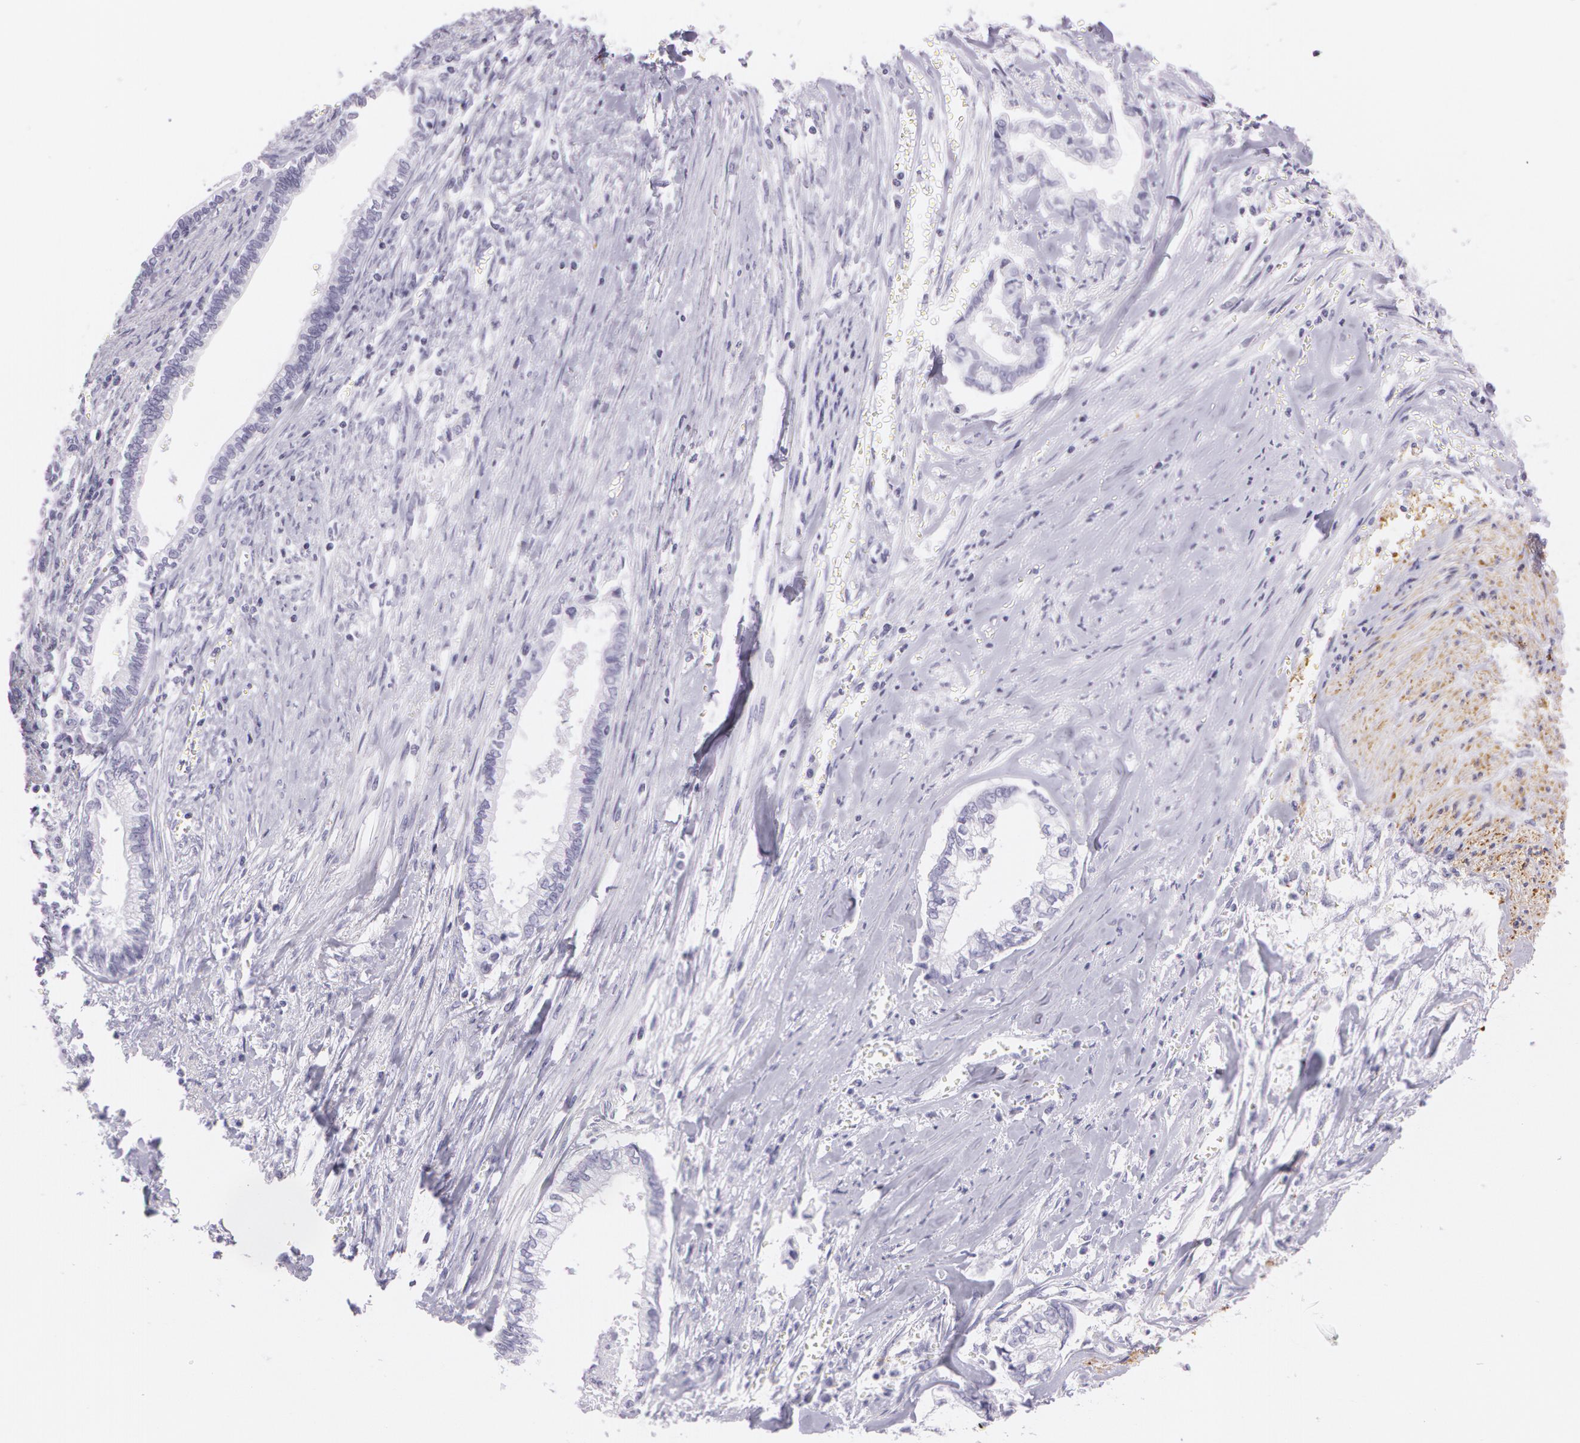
{"staining": {"intensity": "negative", "quantity": "none", "location": "none"}, "tissue": "liver cancer", "cell_type": "Tumor cells", "image_type": "cancer", "snomed": [{"axis": "morphology", "description": "Cholangiocarcinoma"}, {"axis": "topography", "description": "Liver"}], "caption": "DAB (3,3'-diaminobenzidine) immunohistochemical staining of human liver cancer reveals no significant staining in tumor cells. (Immunohistochemistry (ihc), brightfield microscopy, high magnification).", "gene": "SNCG", "patient": {"sex": "male", "age": 57}}